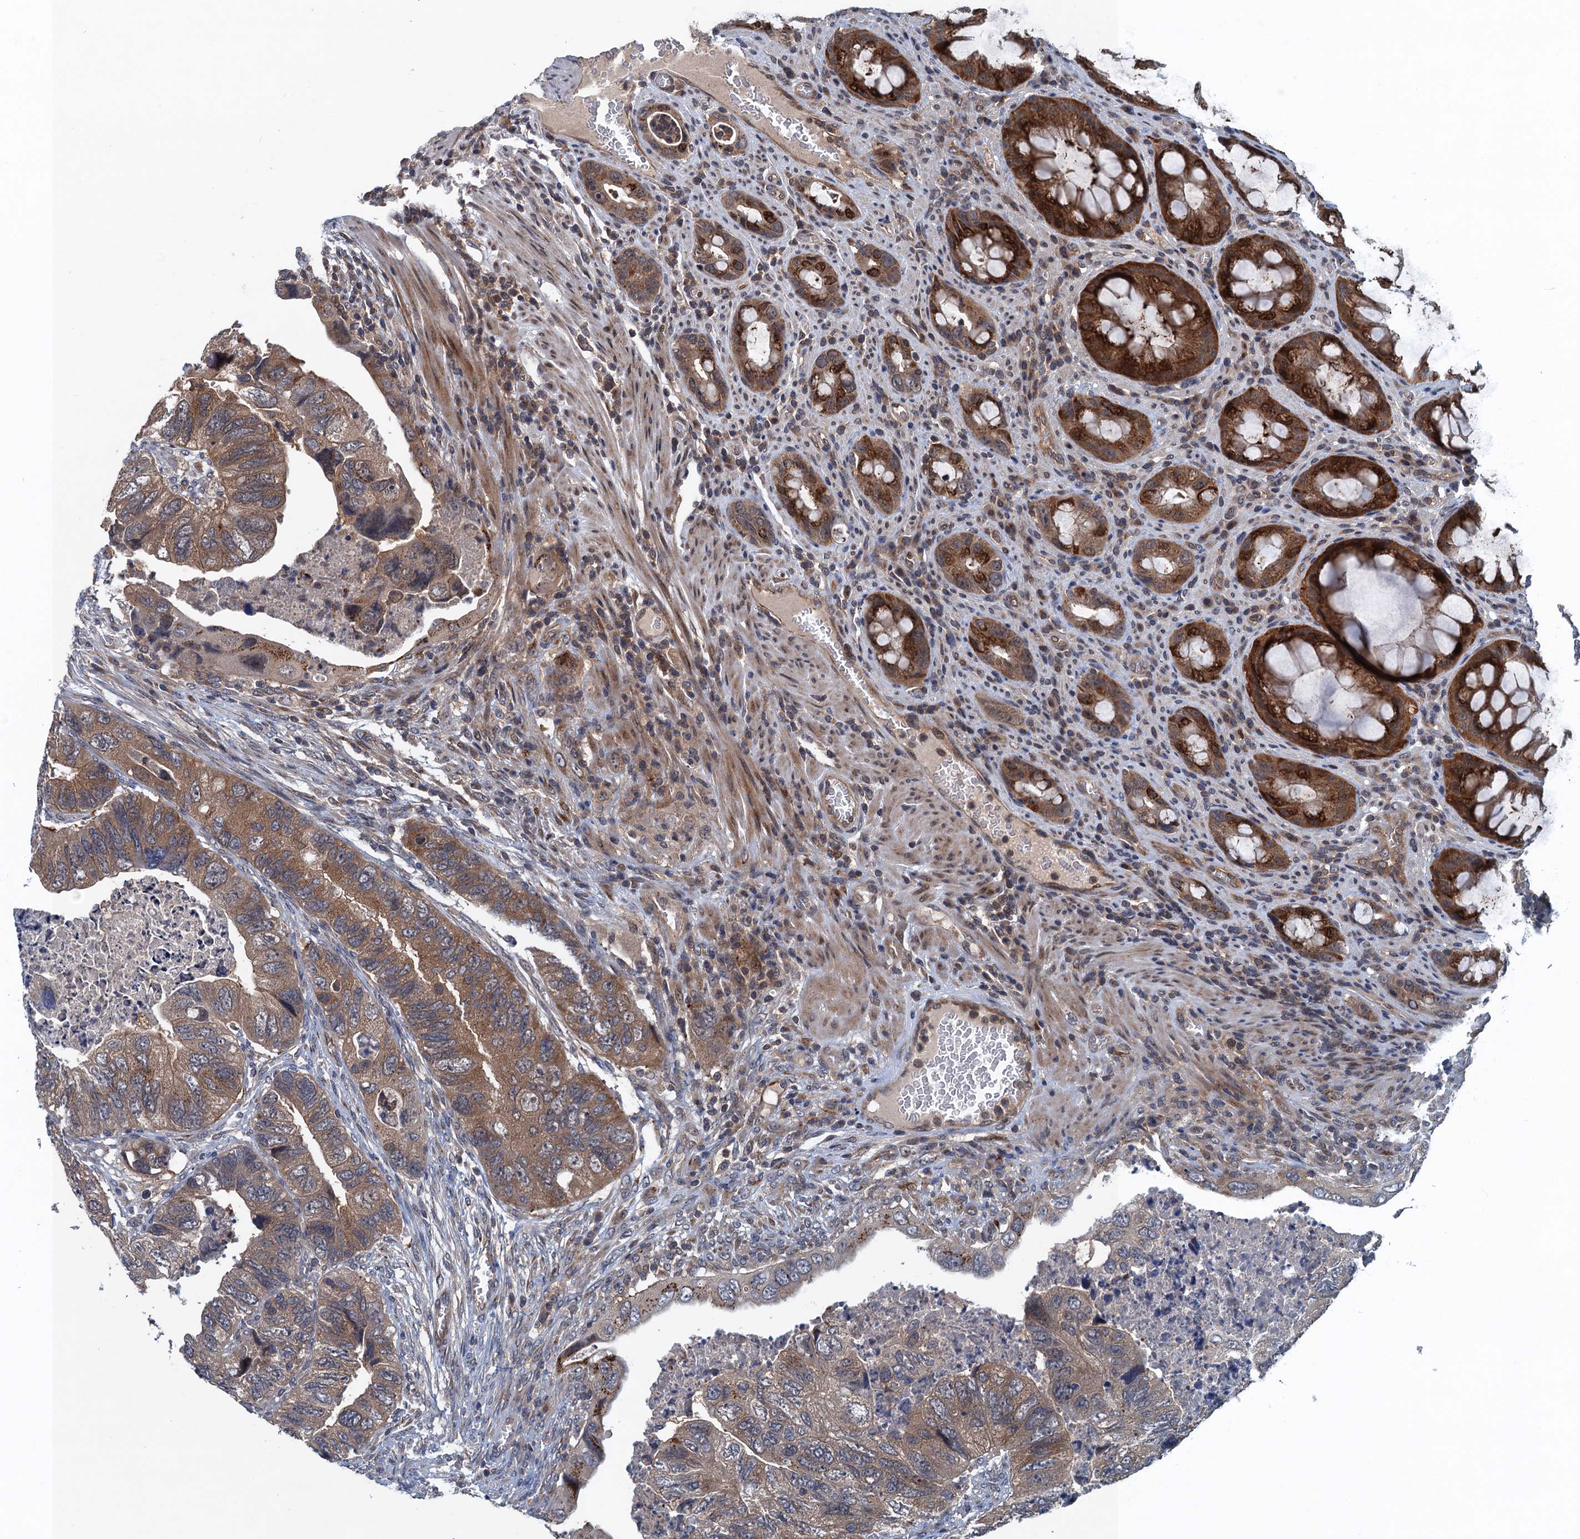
{"staining": {"intensity": "moderate", "quantity": ">75%", "location": "cytoplasmic/membranous"}, "tissue": "colorectal cancer", "cell_type": "Tumor cells", "image_type": "cancer", "snomed": [{"axis": "morphology", "description": "Adenocarcinoma, NOS"}, {"axis": "topography", "description": "Rectum"}], "caption": "Moderate cytoplasmic/membranous expression is seen in about >75% of tumor cells in colorectal cancer.", "gene": "RNF165", "patient": {"sex": "male", "age": 63}}